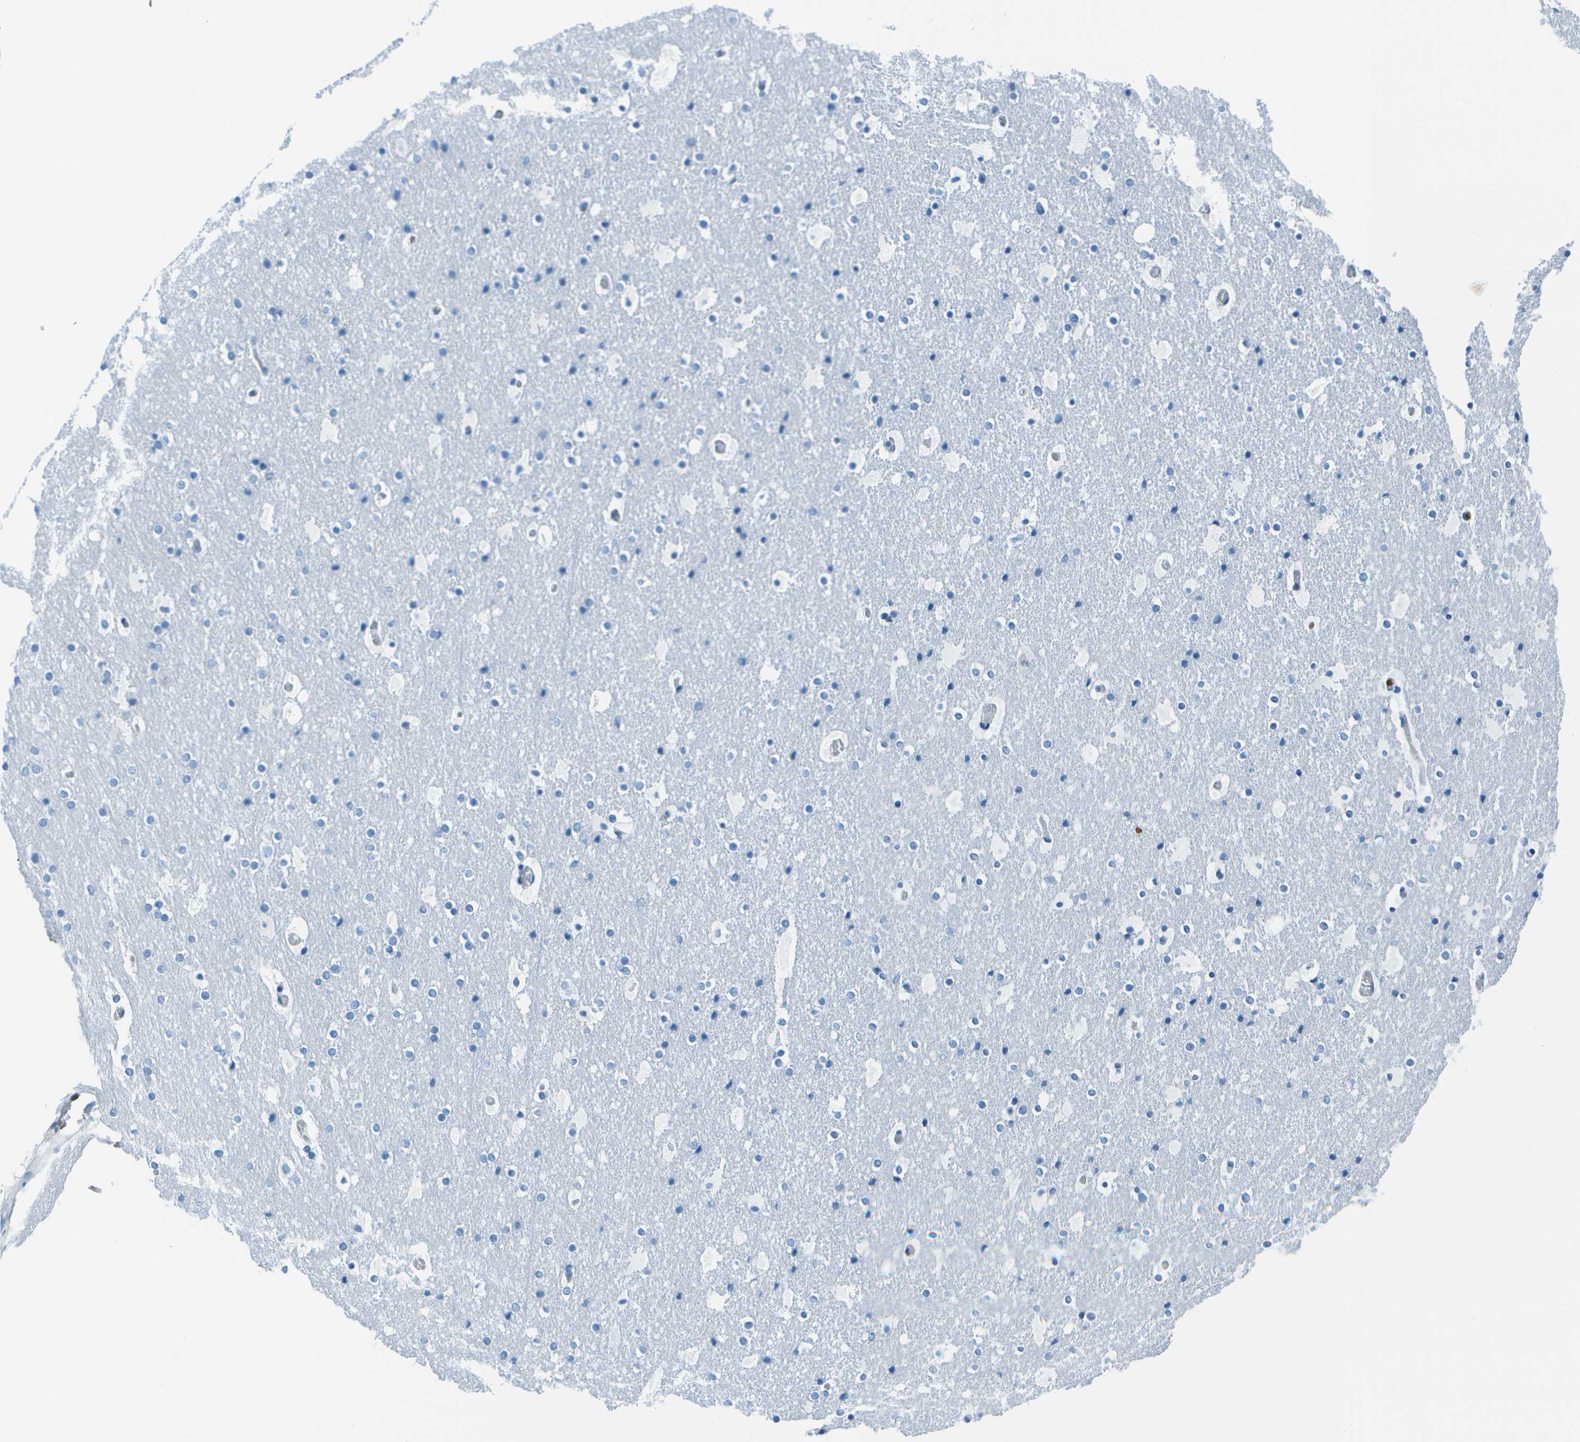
{"staining": {"intensity": "negative", "quantity": "none", "location": "none"}, "tissue": "cerebral cortex", "cell_type": "Endothelial cells", "image_type": "normal", "snomed": [{"axis": "morphology", "description": "Normal tissue, NOS"}, {"axis": "topography", "description": "Cerebral cortex"}], "caption": "Immunohistochemistry (IHC) of normal human cerebral cortex displays no expression in endothelial cells.", "gene": "ASL", "patient": {"sex": "male", "age": 57}}